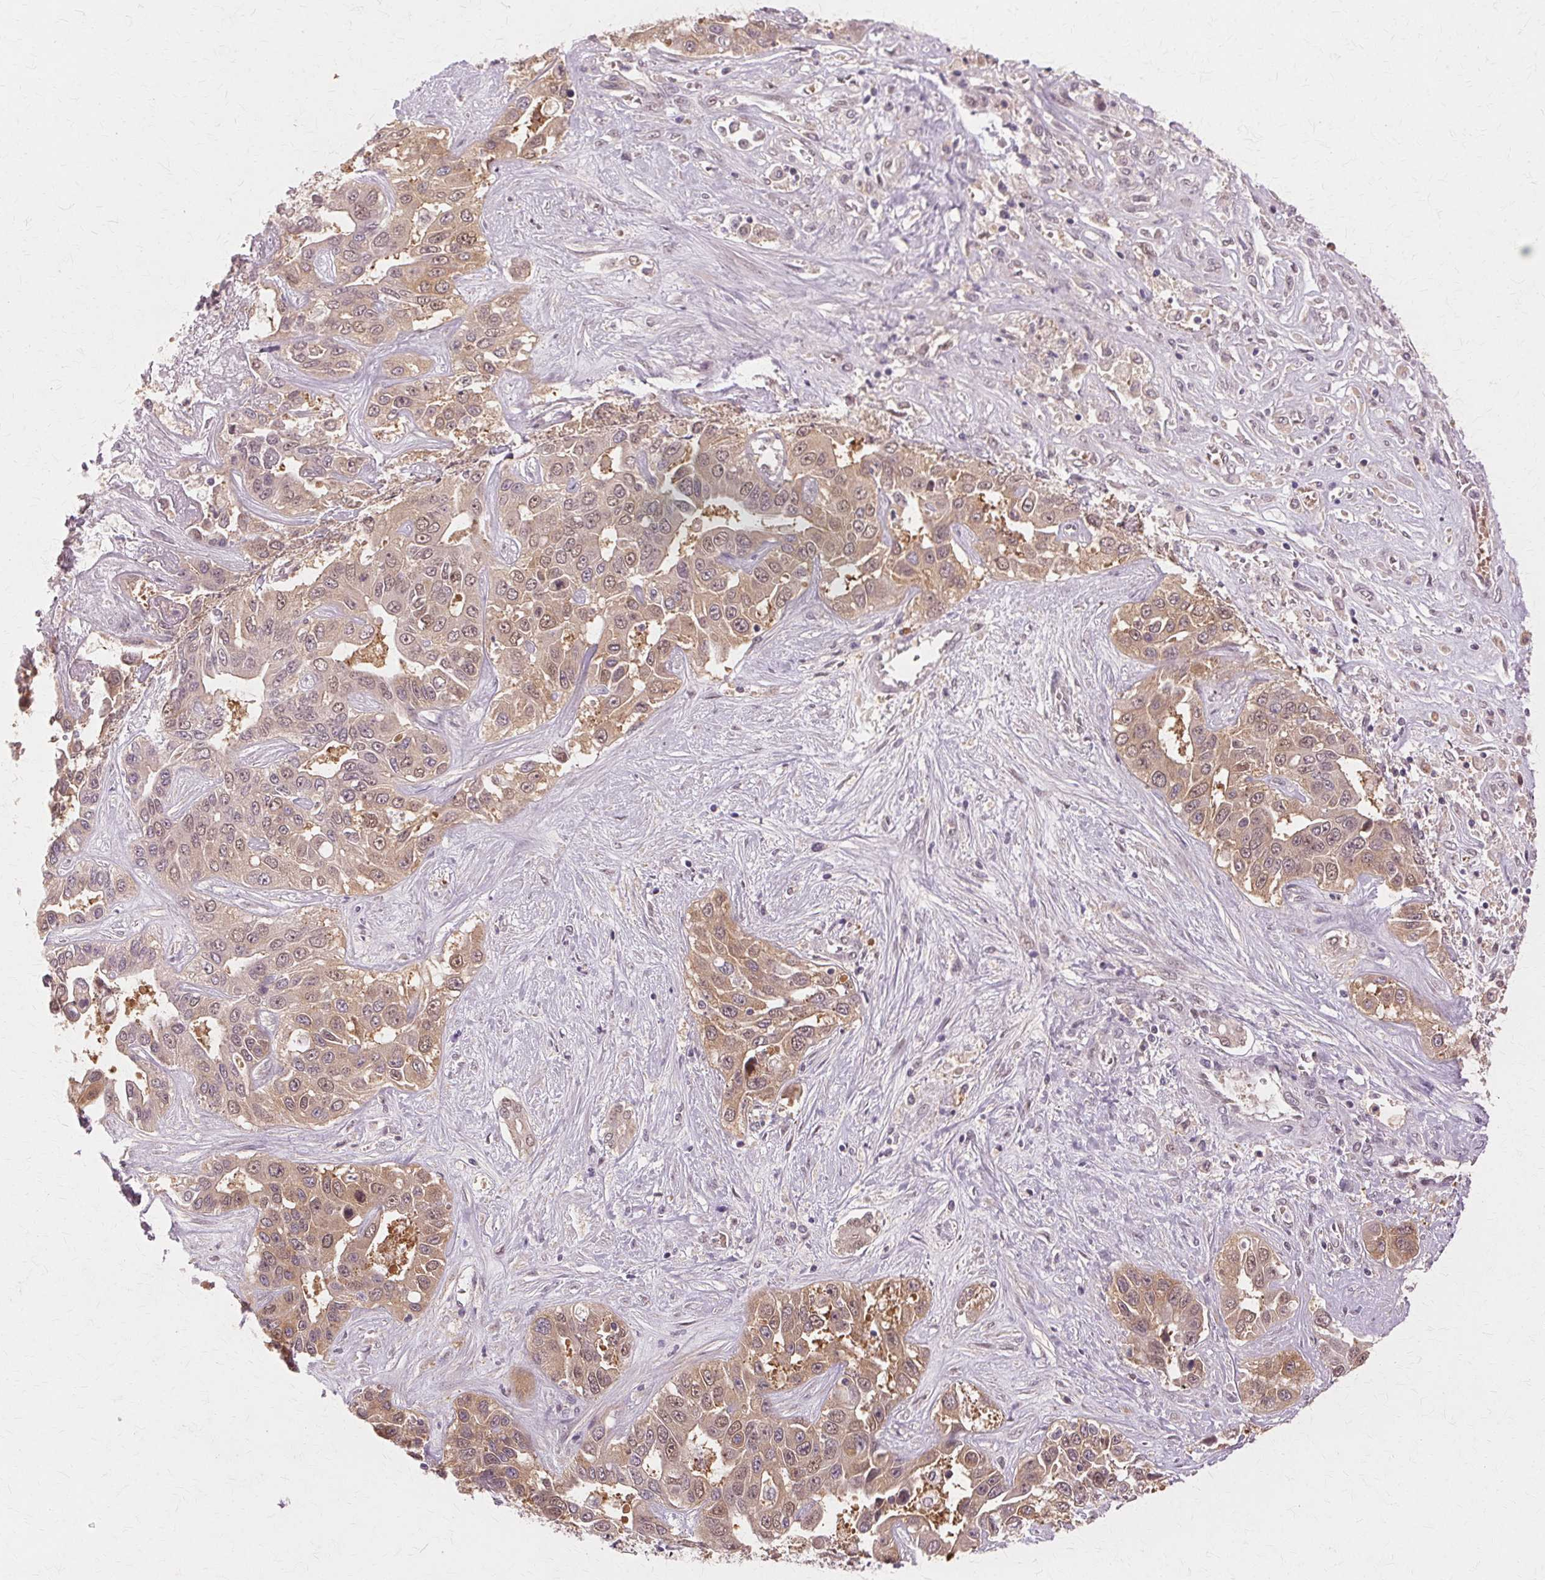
{"staining": {"intensity": "weak", "quantity": ">75%", "location": "cytoplasmic/membranous,nuclear"}, "tissue": "liver cancer", "cell_type": "Tumor cells", "image_type": "cancer", "snomed": [{"axis": "morphology", "description": "Cholangiocarcinoma"}, {"axis": "topography", "description": "Liver"}], "caption": "Human liver cholangiocarcinoma stained with a brown dye reveals weak cytoplasmic/membranous and nuclear positive positivity in about >75% of tumor cells.", "gene": "PRMT5", "patient": {"sex": "female", "age": 52}}